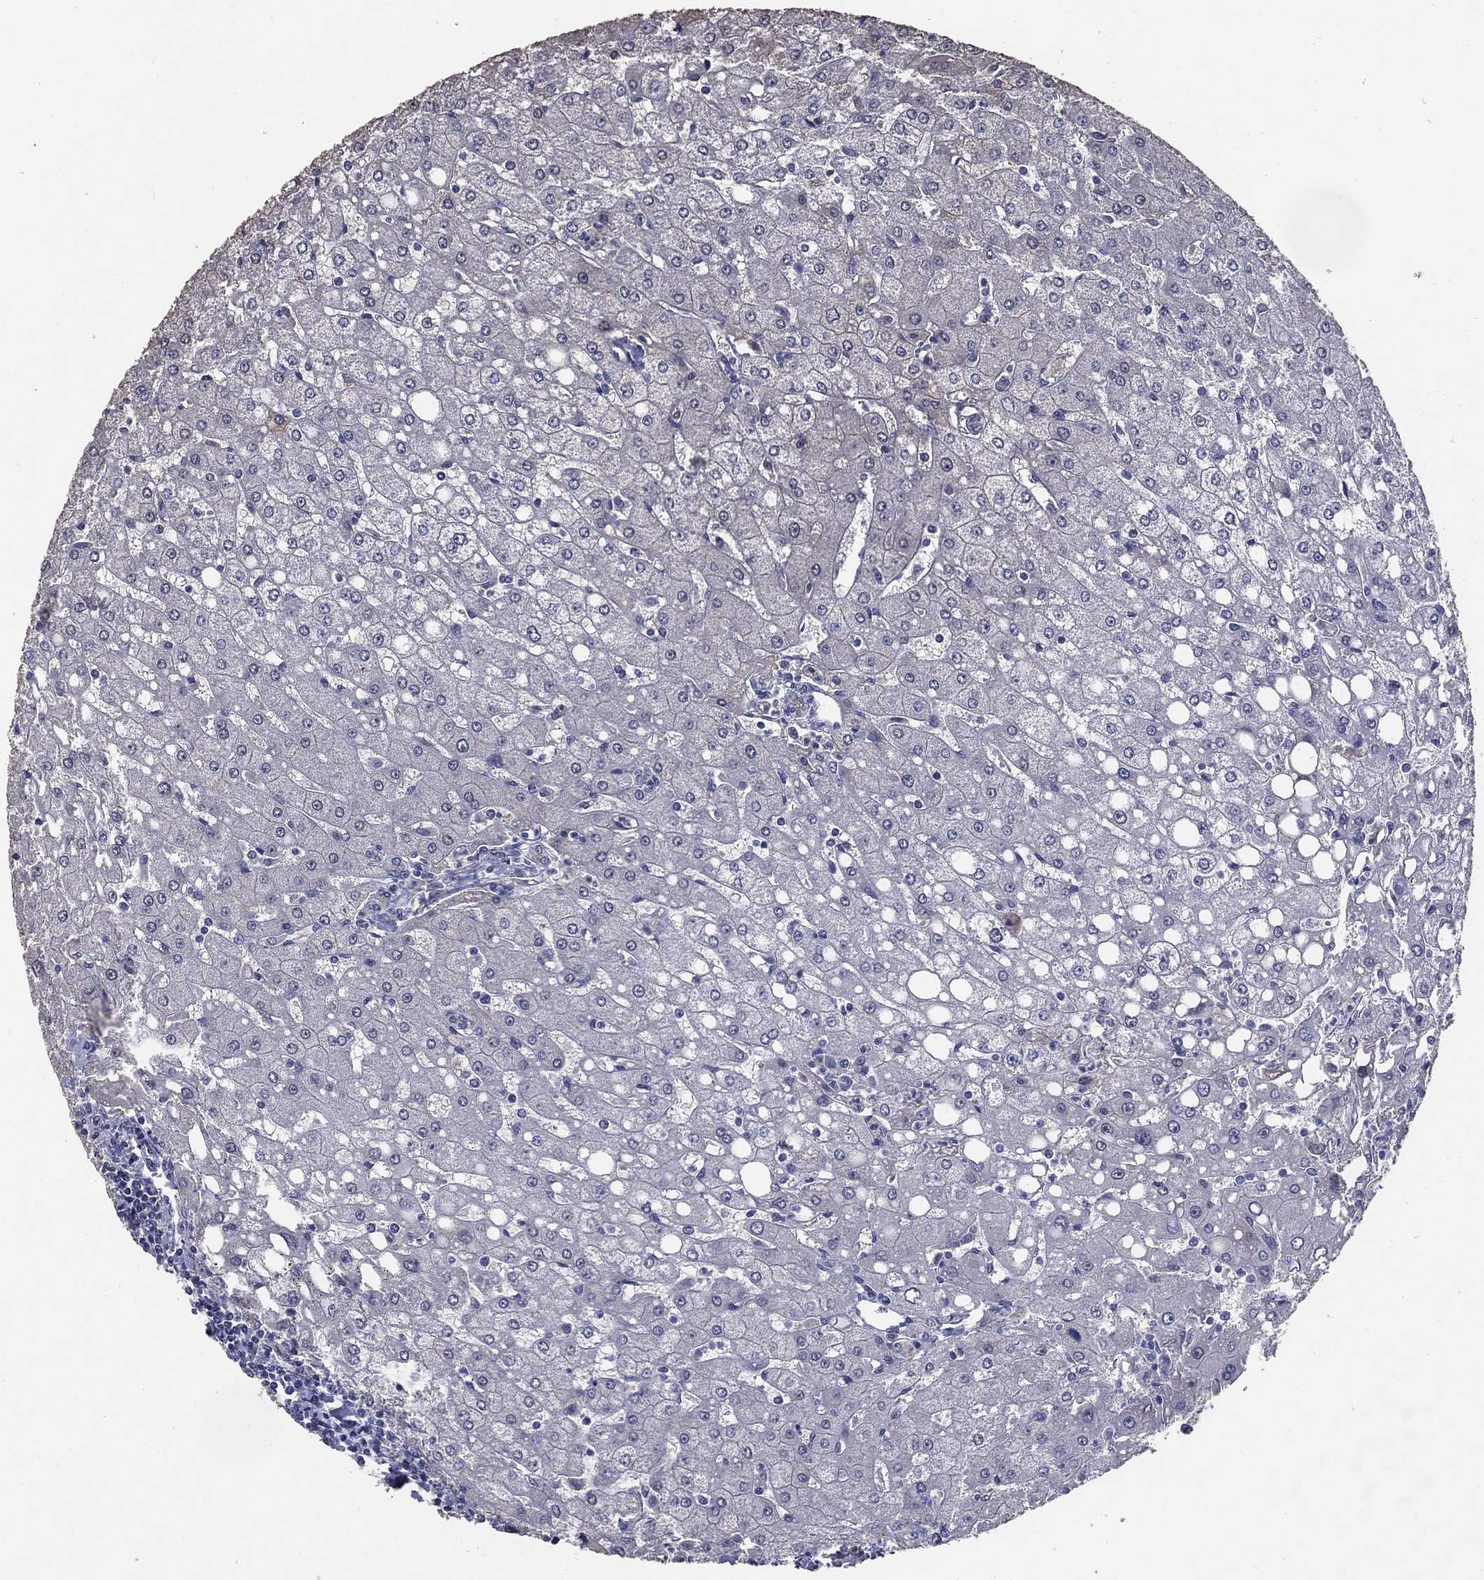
{"staining": {"intensity": "negative", "quantity": "none", "location": "none"}, "tissue": "liver", "cell_type": "Cholangiocytes", "image_type": "normal", "snomed": [{"axis": "morphology", "description": "Normal tissue, NOS"}, {"axis": "topography", "description": "Liver"}], "caption": "Immunohistochemistry (IHC) micrograph of normal liver: human liver stained with DAB (3,3'-diaminobenzidine) reveals no significant protein staining in cholangiocytes. (Stains: DAB (3,3'-diaminobenzidine) immunohistochemistry with hematoxylin counter stain, Microscopy: brightfield microscopy at high magnification).", "gene": "EFNA1", "patient": {"sex": "female", "age": 53}}